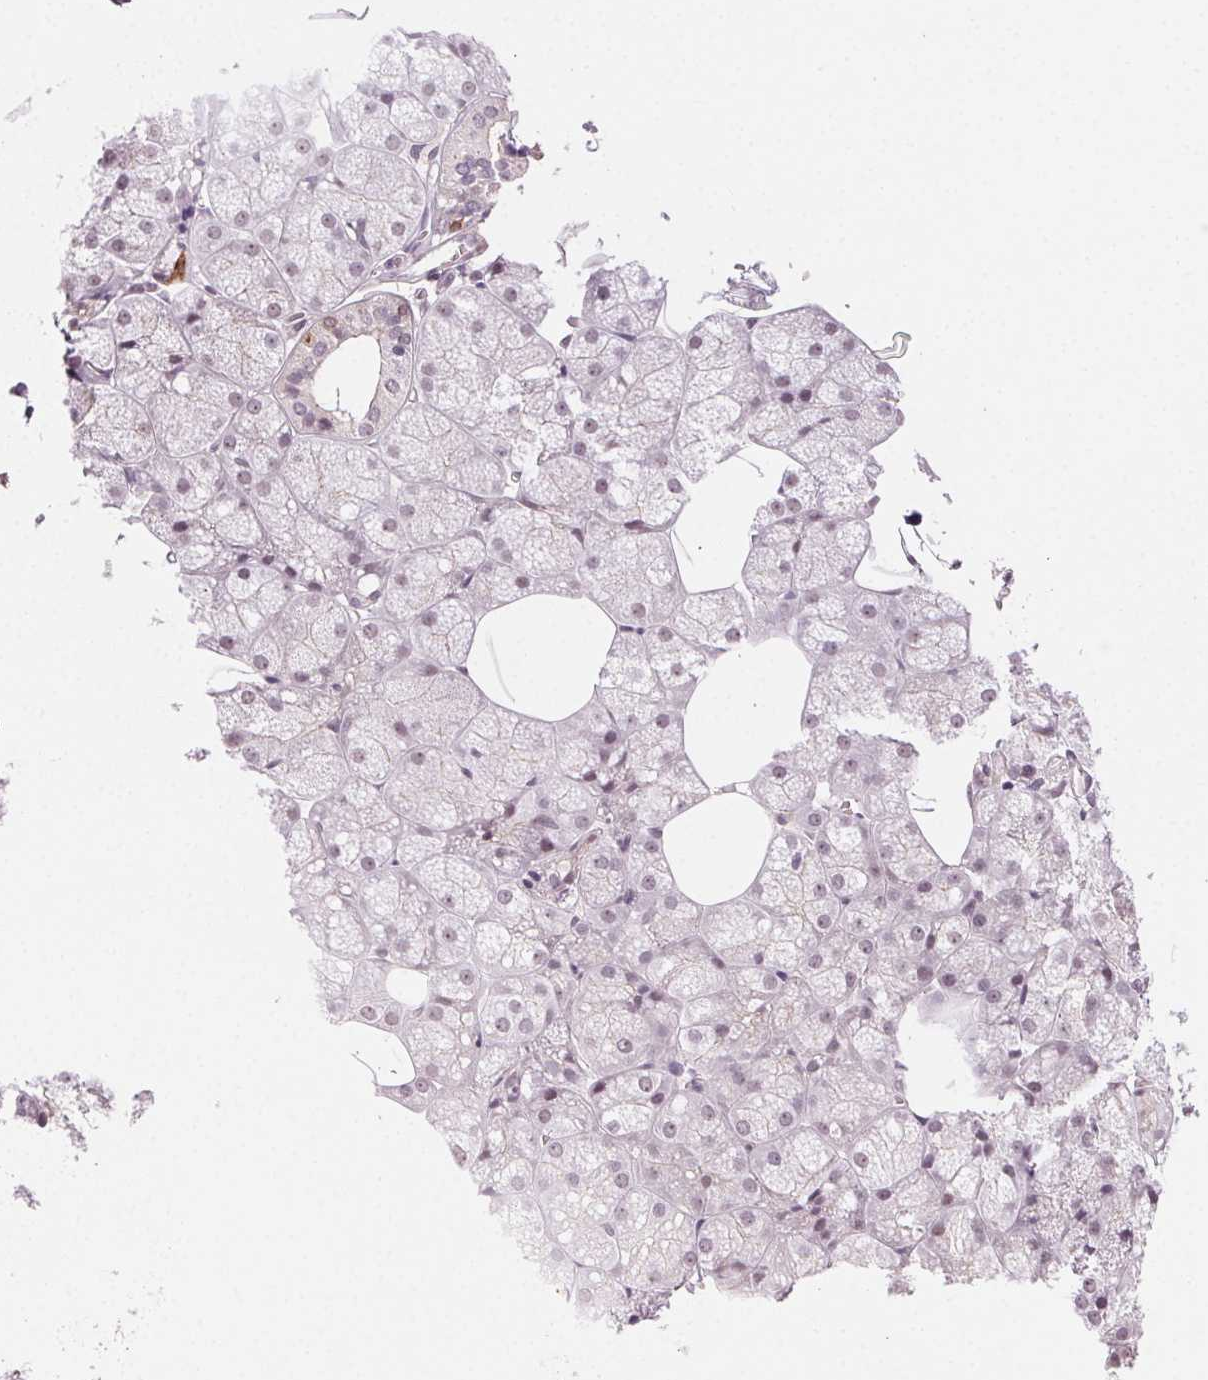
{"staining": {"intensity": "weak", "quantity": "25%-75%", "location": "cytoplasmic/membranous,nuclear"}, "tissue": "salivary gland", "cell_type": "Glandular cells", "image_type": "normal", "snomed": [{"axis": "morphology", "description": "Normal tissue, NOS"}, {"axis": "topography", "description": "Salivary gland"}, {"axis": "topography", "description": "Peripheral nerve tissue"}], "caption": "The photomicrograph shows staining of benign salivary gland, revealing weak cytoplasmic/membranous,nuclear protein staining (brown color) within glandular cells. Immunohistochemistry (ihc) stains the protein of interest in brown and the nuclei are stained blue.", "gene": "TUB", "patient": {"sex": "male", "age": 38}}